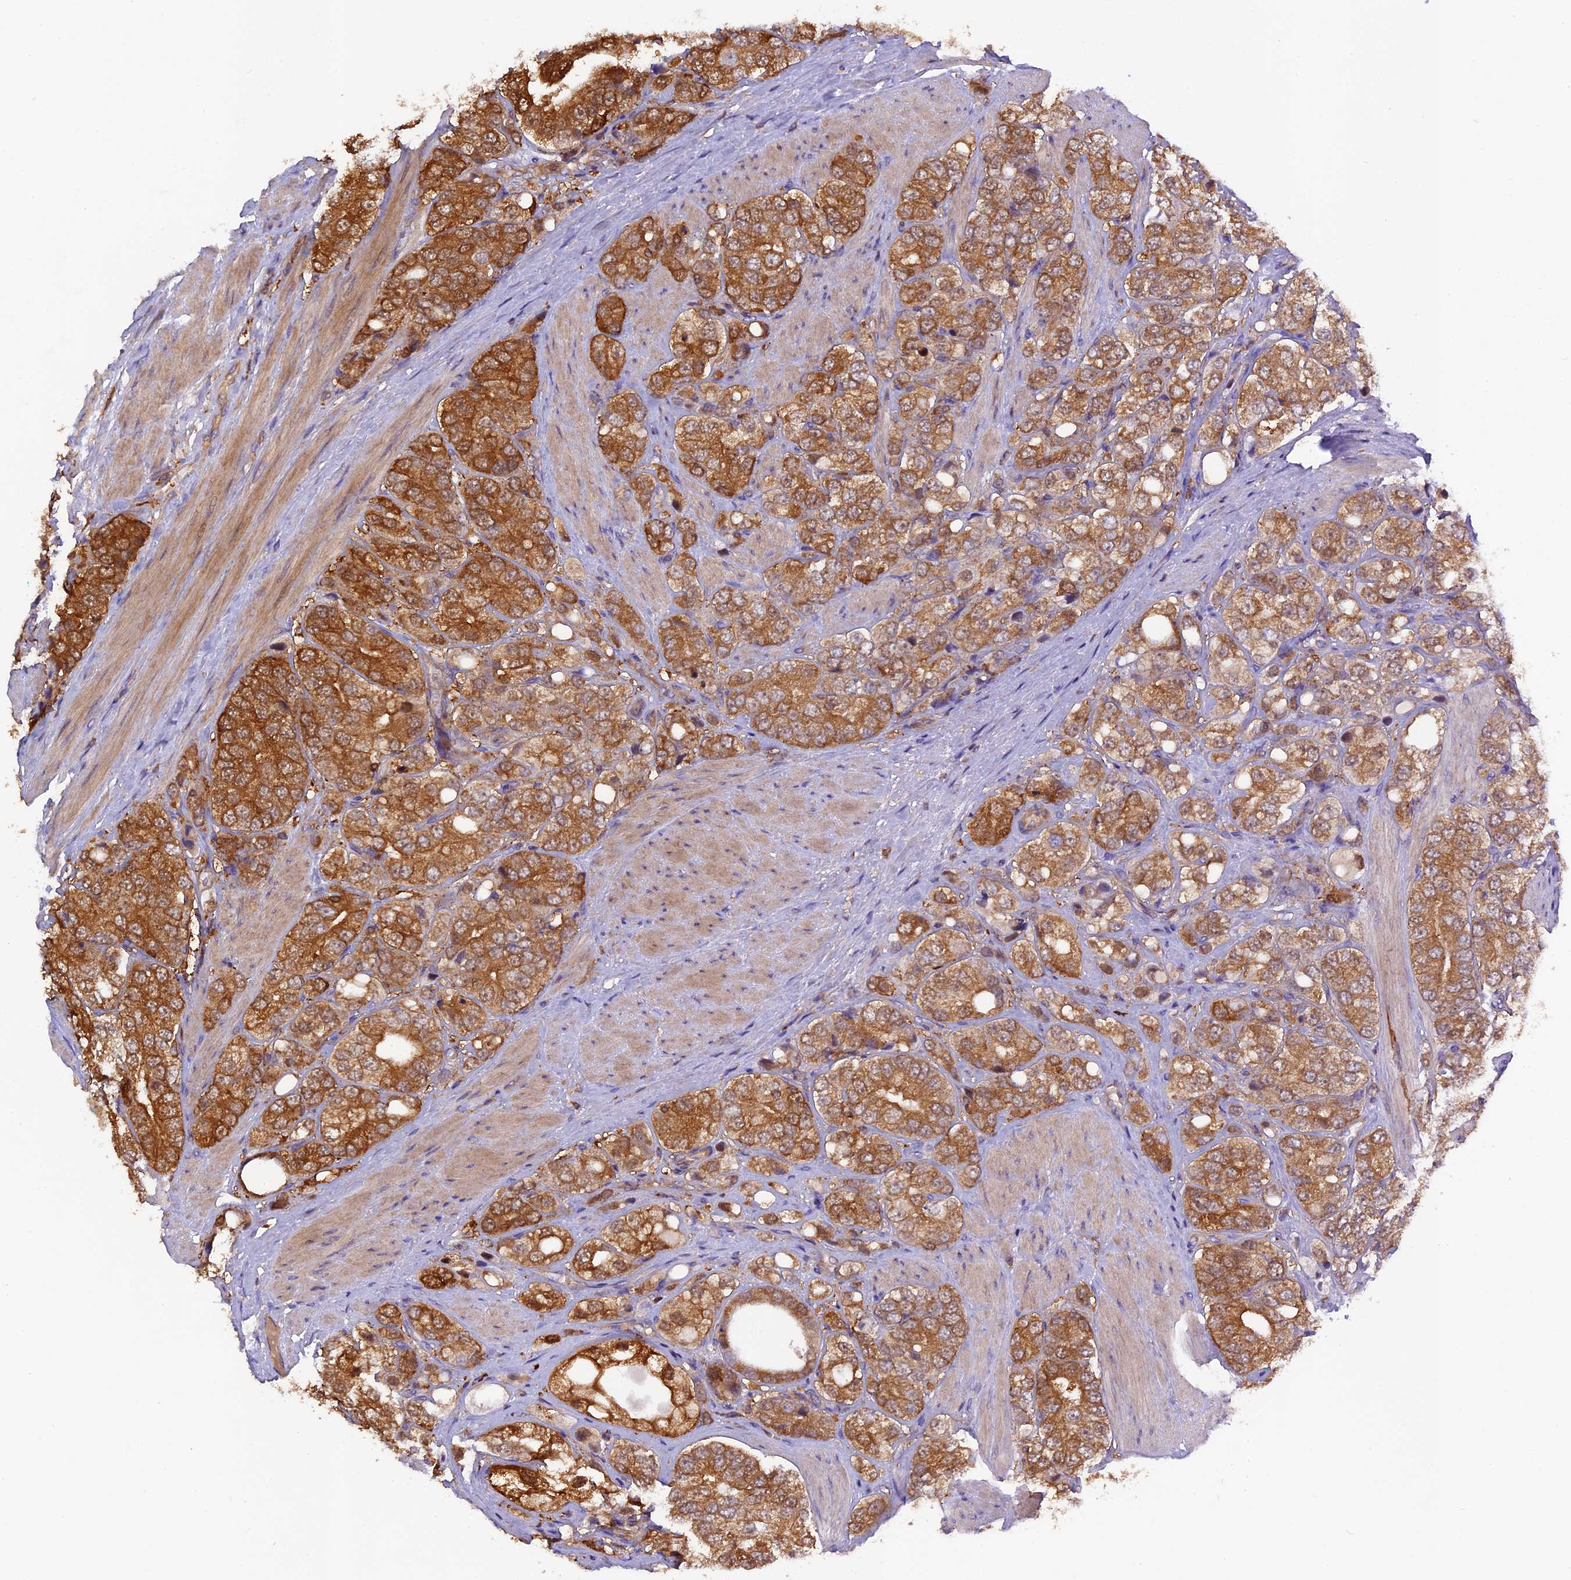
{"staining": {"intensity": "strong", "quantity": ">75%", "location": "cytoplasmic/membranous"}, "tissue": "prostate cancer", "cell_type": "Tumor cells", "image_type": "cancer", "snomed": [{"axis": "morphology", "description": "Adenocarcinoma, High grade"}, {"axis": "topography", "description": "Prostate"}], "caption": "DAB immunohistochemical staining of adenocarcinoma (high-grade) (prostate) shows strong cytoplasmic/membranous protein positivity in about >75% of tumor cells.", "gene": "MYO9B", "patient": {"sex": "male", "age": 50}}